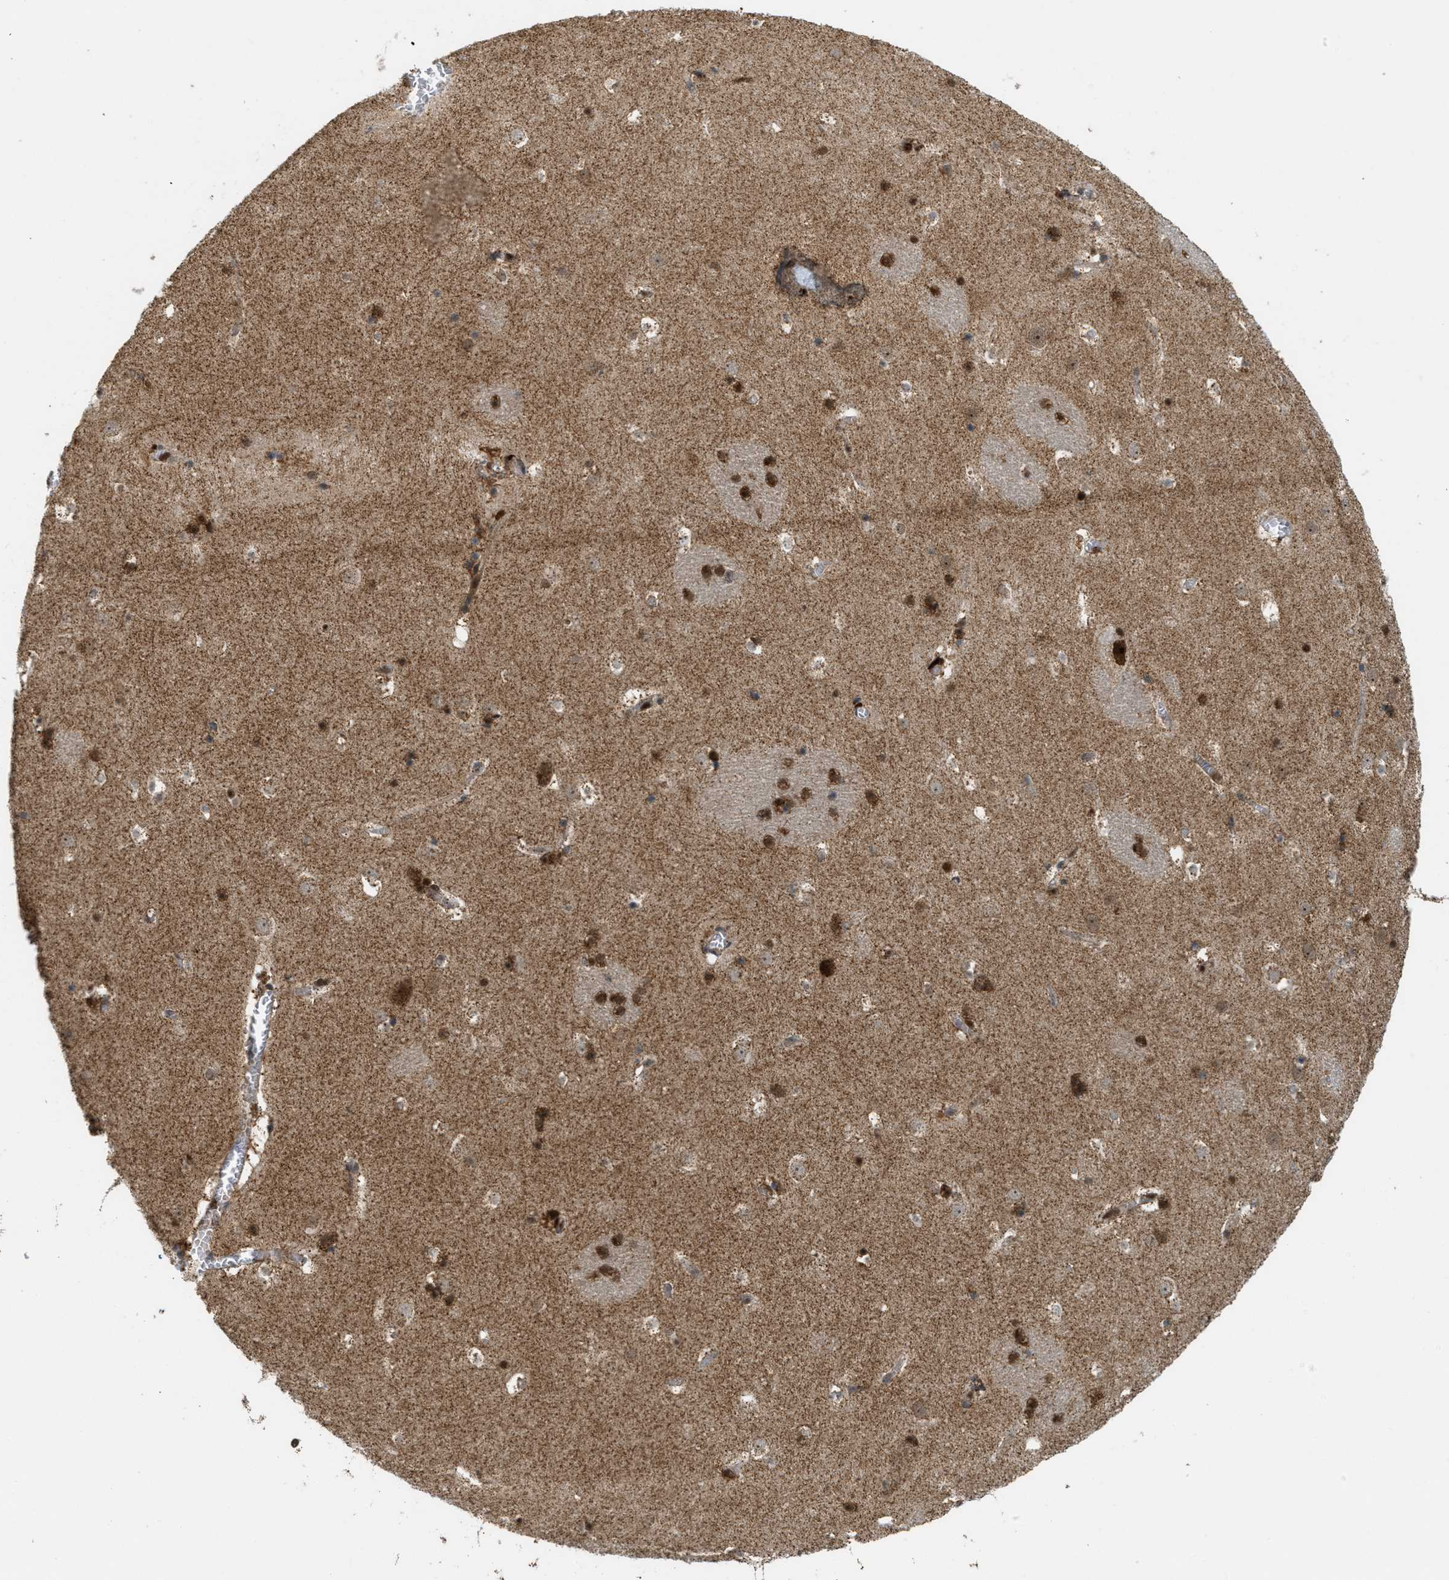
{"staining": {"intensity": "strong", "quantity": "25%-75%", "location": "cytoplasmic/membranous,nuclear"}, "tissue": "caudate", "cell_type": "Glial cells", "image_type": "normal", "snomed": [{"axis": "morphology", "description": "Normal tissue, NOS"}, {"axis": "topography", "description": "Lateral ventricle wall"}], "caption": "Immunohistochemistry histopathology image of benign caudate stained for a protein (brown), which reveals high levels of strong cytoplasmic/membranous,nuclear expression in about 25%-75% of glial cells.", "gene": "TLK1", "patient": {"sex": "male", "age": 45}}